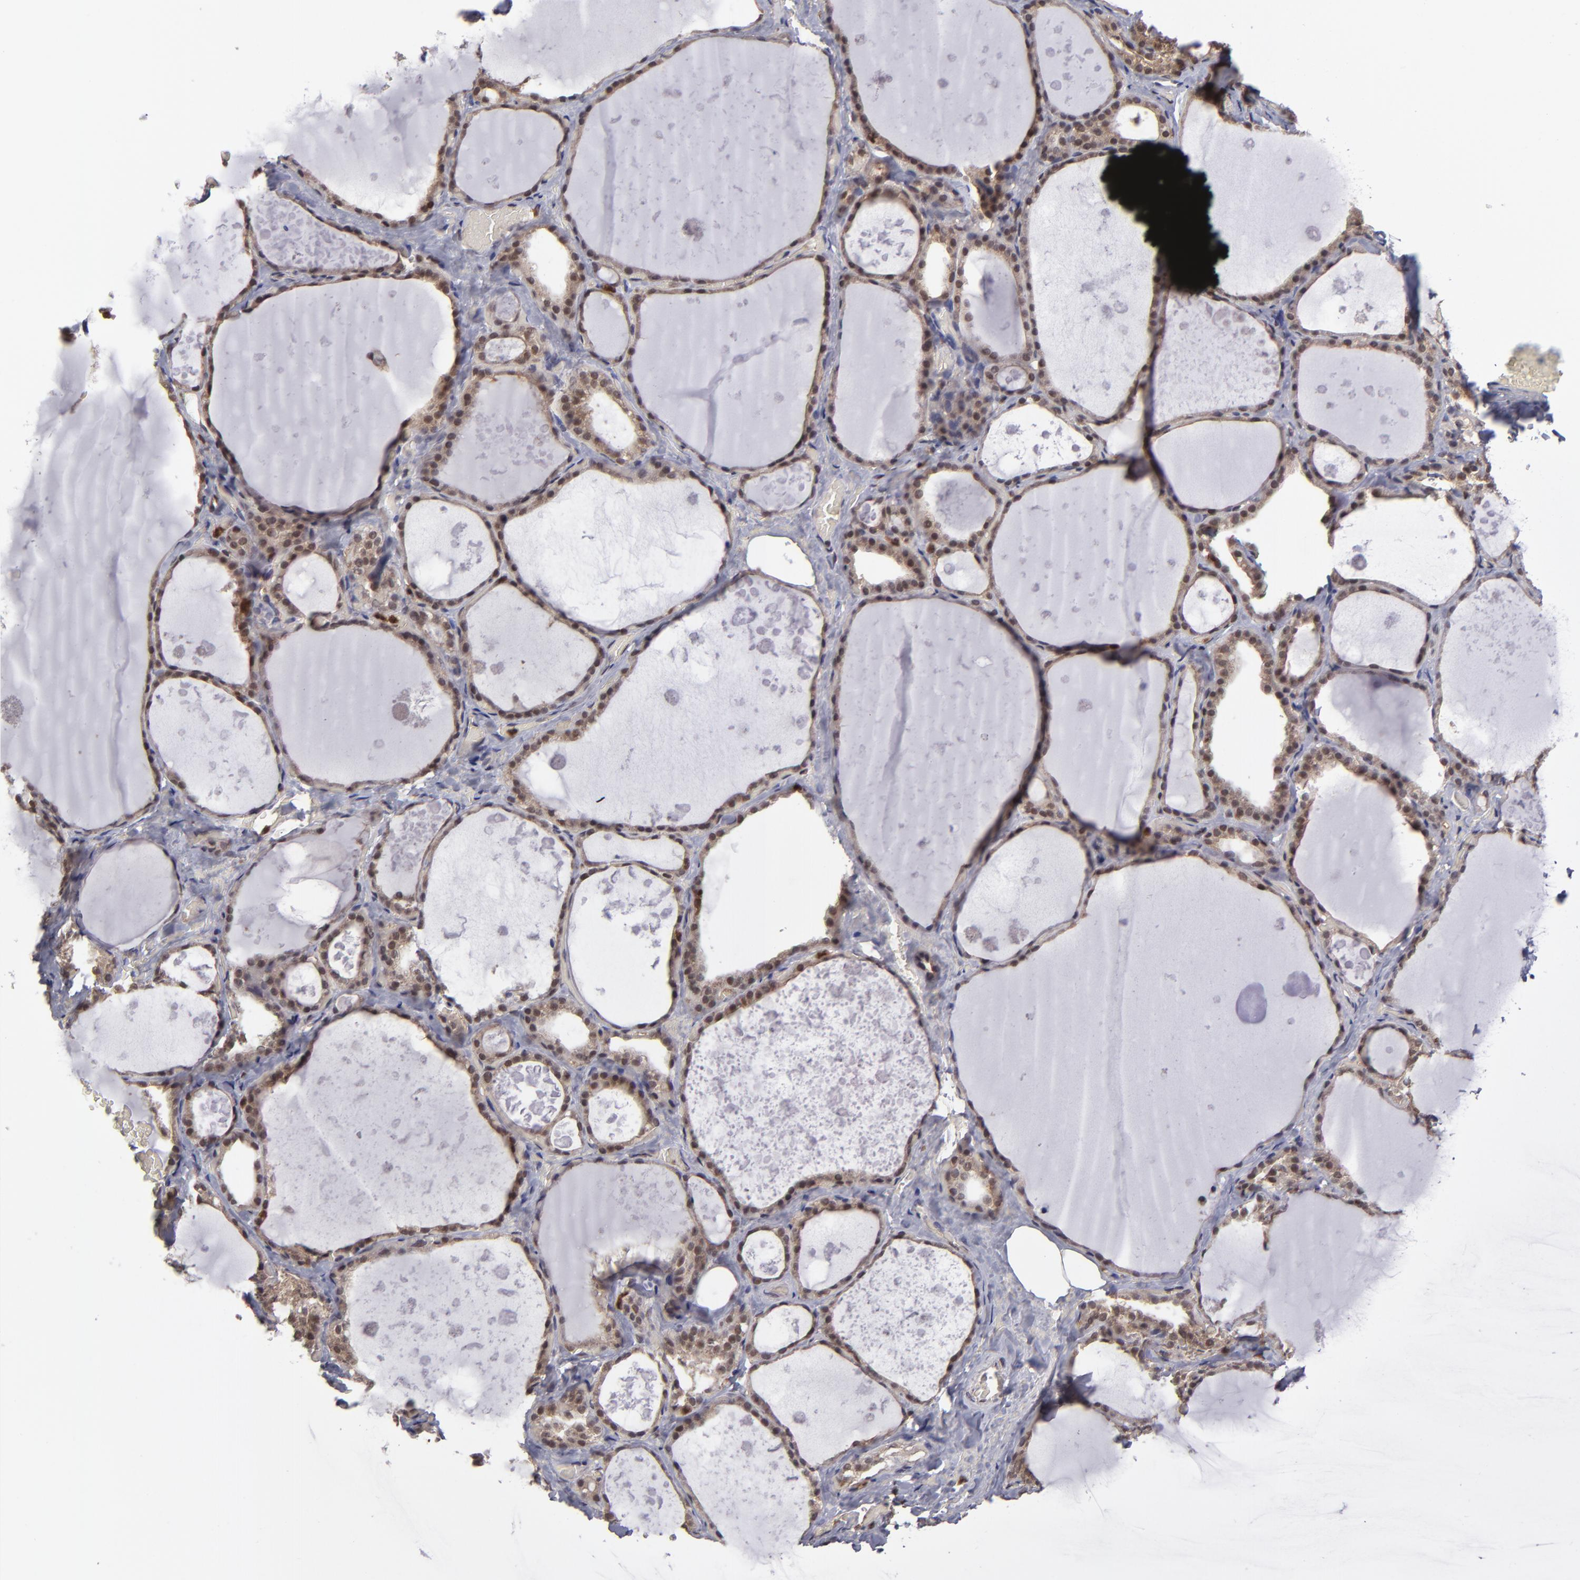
{"staining": {"intensity": "moderate", "quantity": "25%-75%", "location": "cytoplasmic/membranous,nuclear"}, "tissue": "thyroid gland", "cell_type": "Glandular cells", "image_type": "normal", "snomed": [{"axis": "morphology", "description": "Normal tissue, NOS"}, {"axis": "topography", "description": "Thyroid gland"}], "caption": "Protein analysis of unremarkable thyroid gland exhibits moderate cytoplasmic/membranous,nuclear staining in about 25%-75% of glandular cells. (DAB IHC with brightfield microscopy, high magnification).", "gene": "GRB2", "patient": {"sex": "male", "age": 61}}